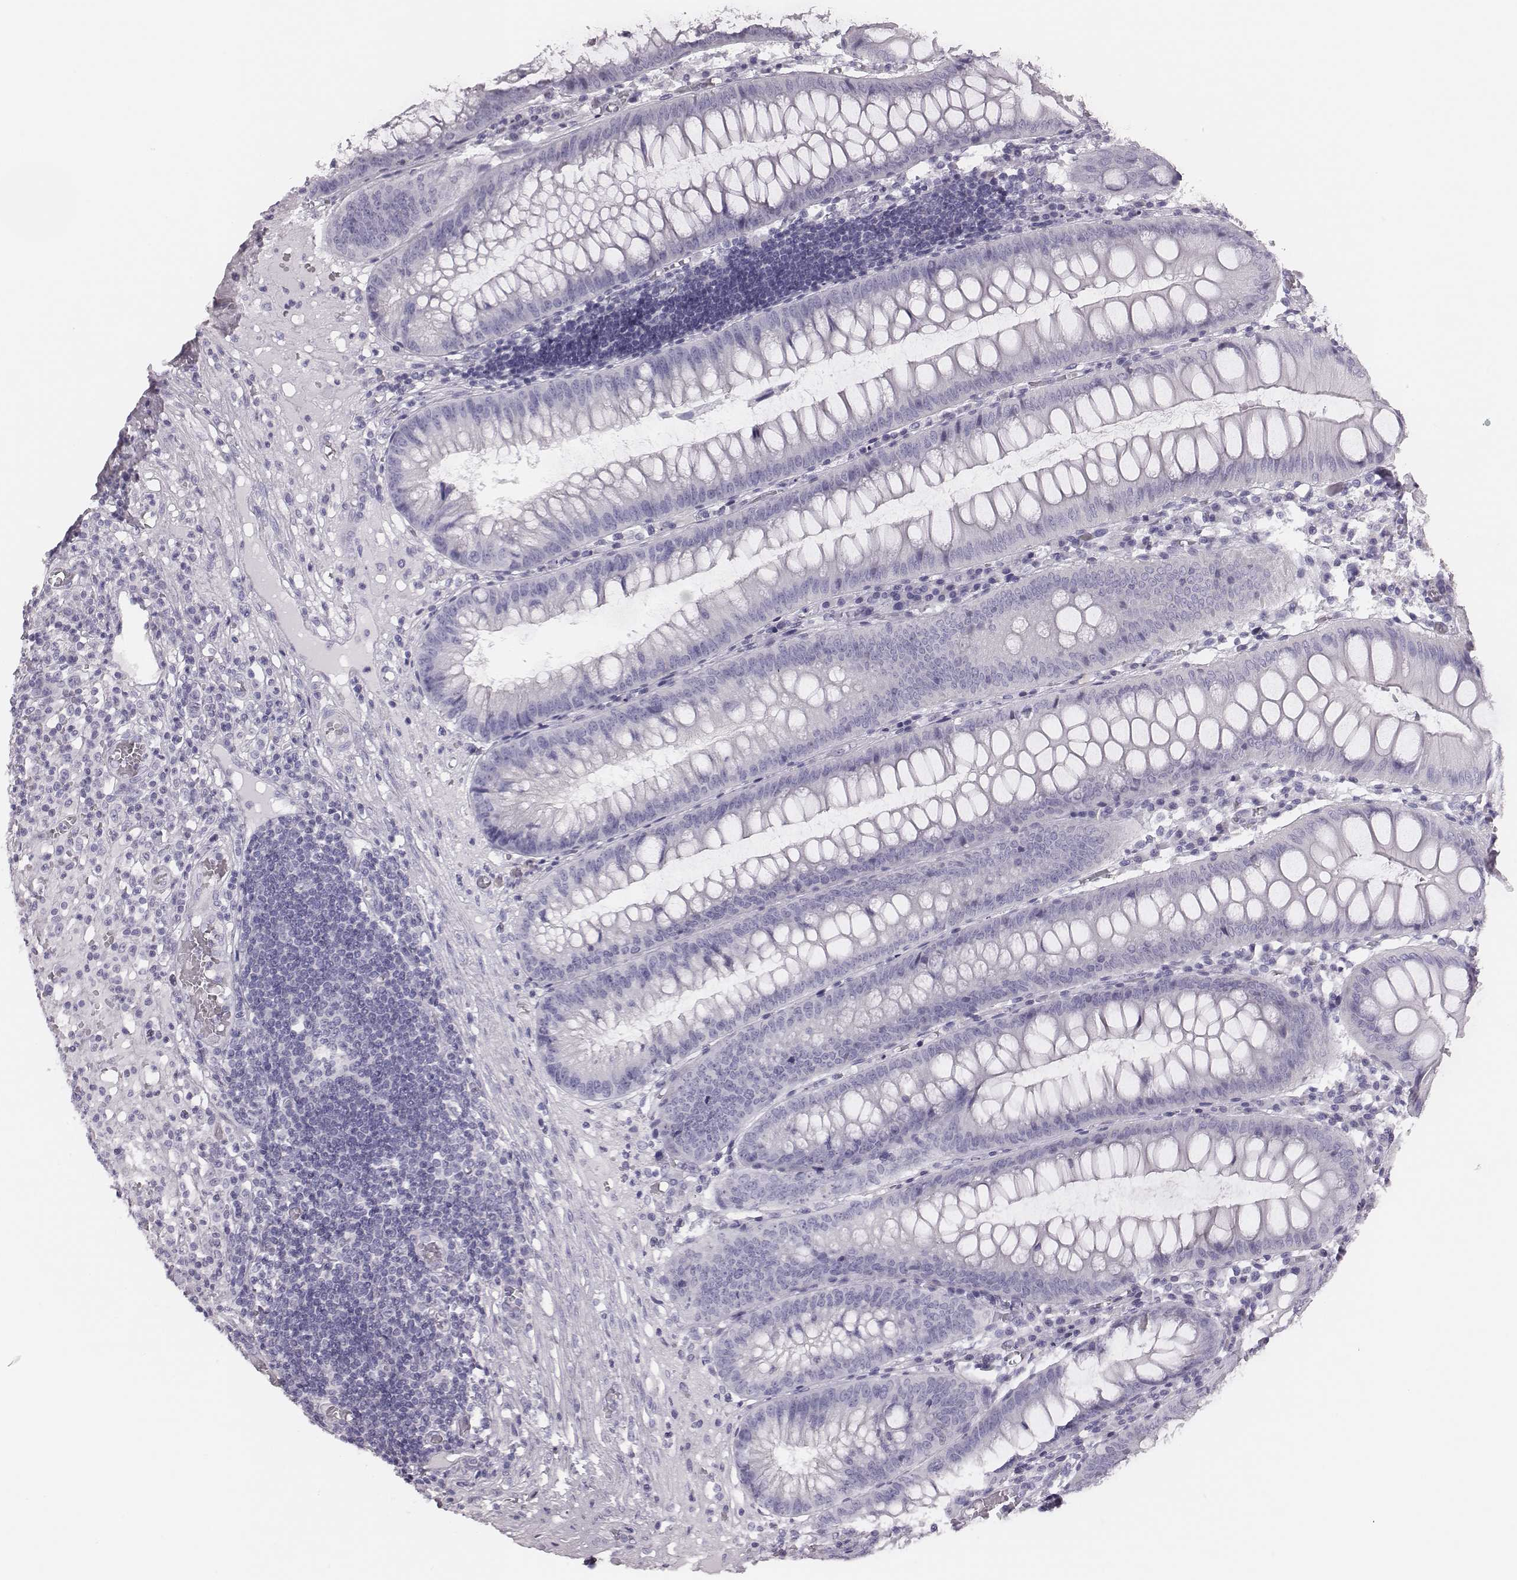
{"staining": {"intensity": "negative", "quantity": "none", "location": "none"}, "tissue": "appendix", "cell_type": "Glandular cells", "image_type": "normal", "snomed": [{"axis": "morphology", "description": "Normal tissue, NOS"}, {"axis": "morphology", "description": "Inflammation, NOS"}, {"axis": "topography", "description": "Appendix"}], "caption": "This photomicrograph is of benign appendix stained with IHC to label a protein in brown with the nuclei are counter-stained blue. There is no expression in glandular cells.", "gene": "H1", "patient": {"sex": "male", "age": 16}}